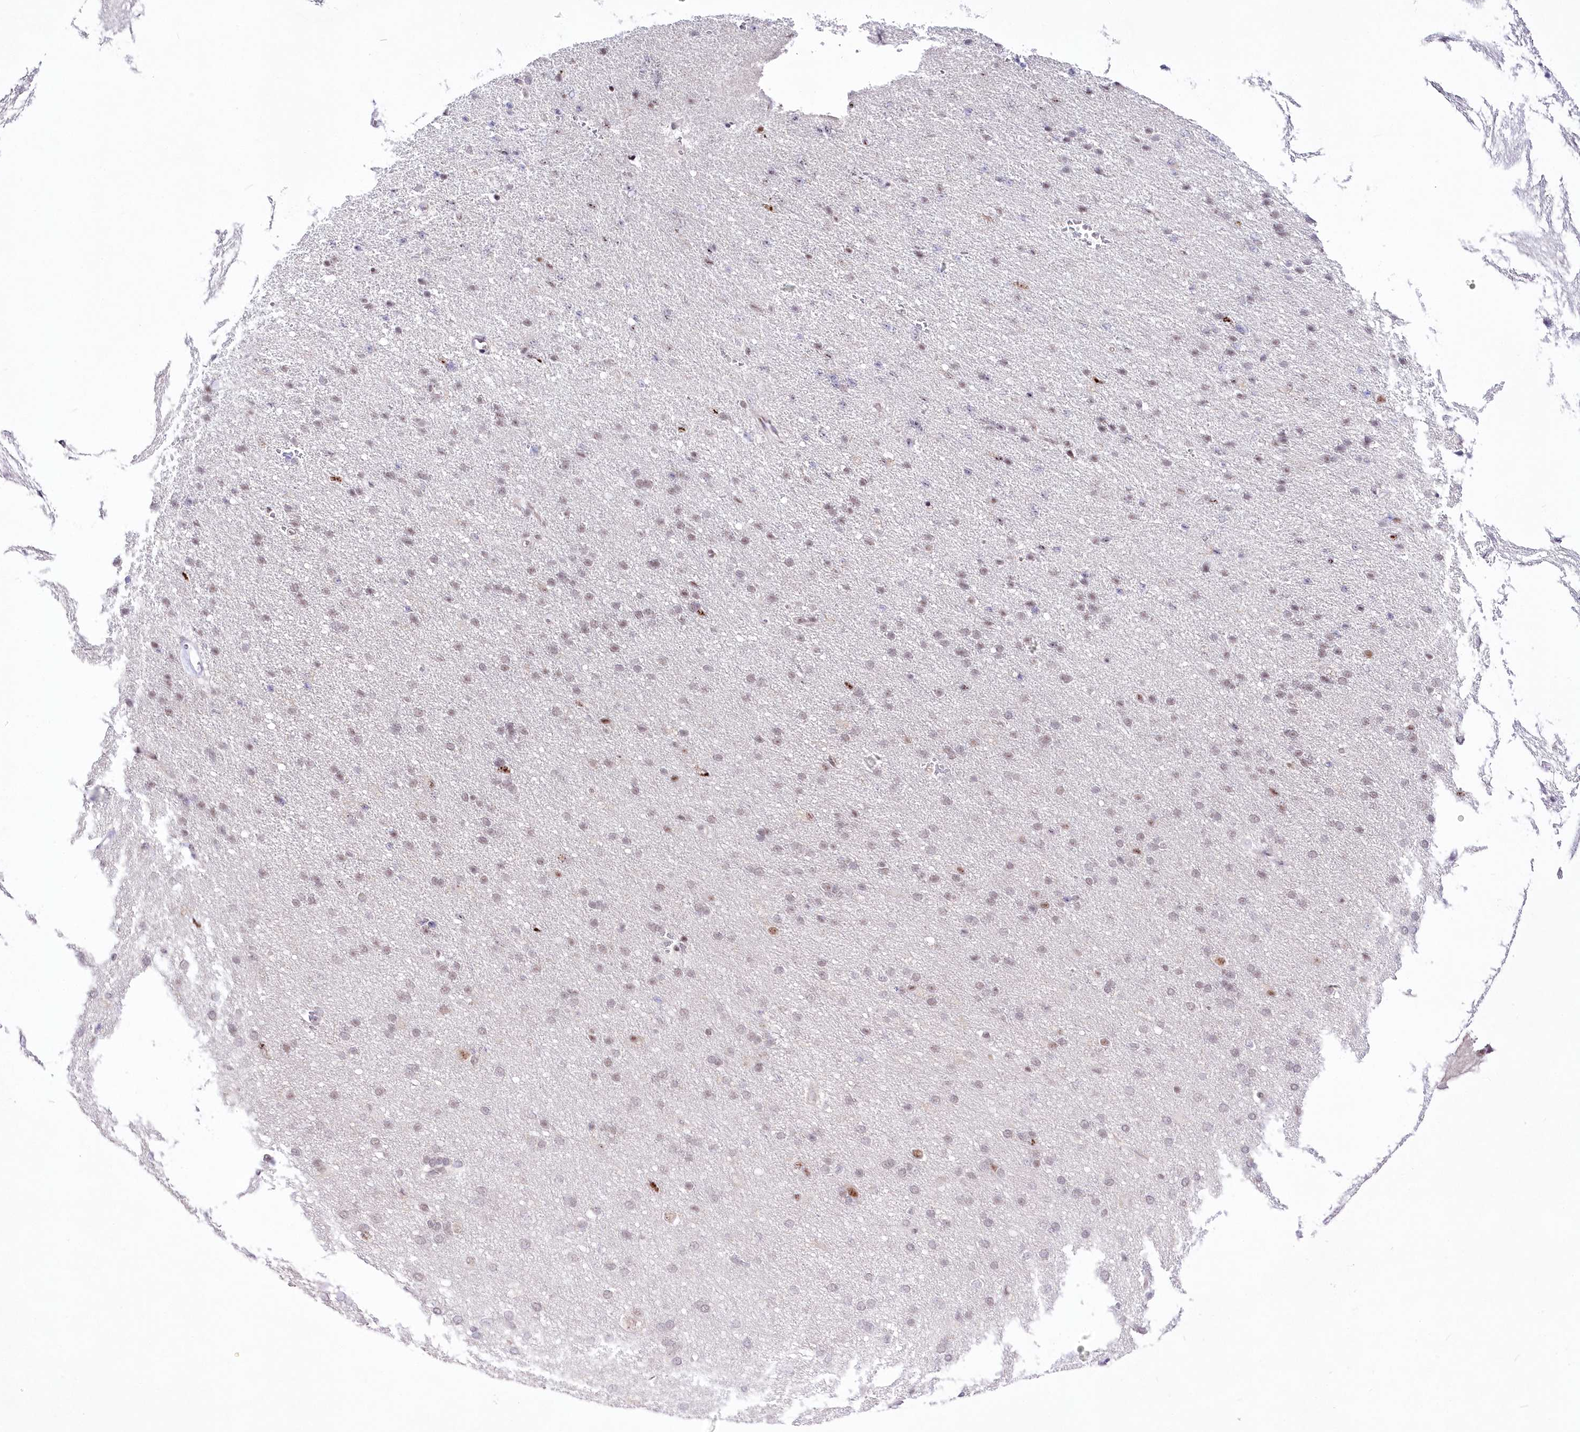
{"staining": {"intensity": "weak", "quantity": ">75%", "location": "cytoplasmic/membranous"}, "tissue": "cerebral cortex", "cell_type": "Endothelial cells", "image_type": "normal", "snomed": [{"axis": "morphology", "description": "Normal tissue, NOS"}, {"axis": "topography", "description": "Cerebral cortex"}], "caption": "This image reveals immunohistochemistry (IHC) staining of benign cerebral cortex, with low weak cytoplasmic/membranous positivity in approximately >75% of endothelial cells.", "gene": "NSUN2", "patient": {"sex": "male", "age": 62}}